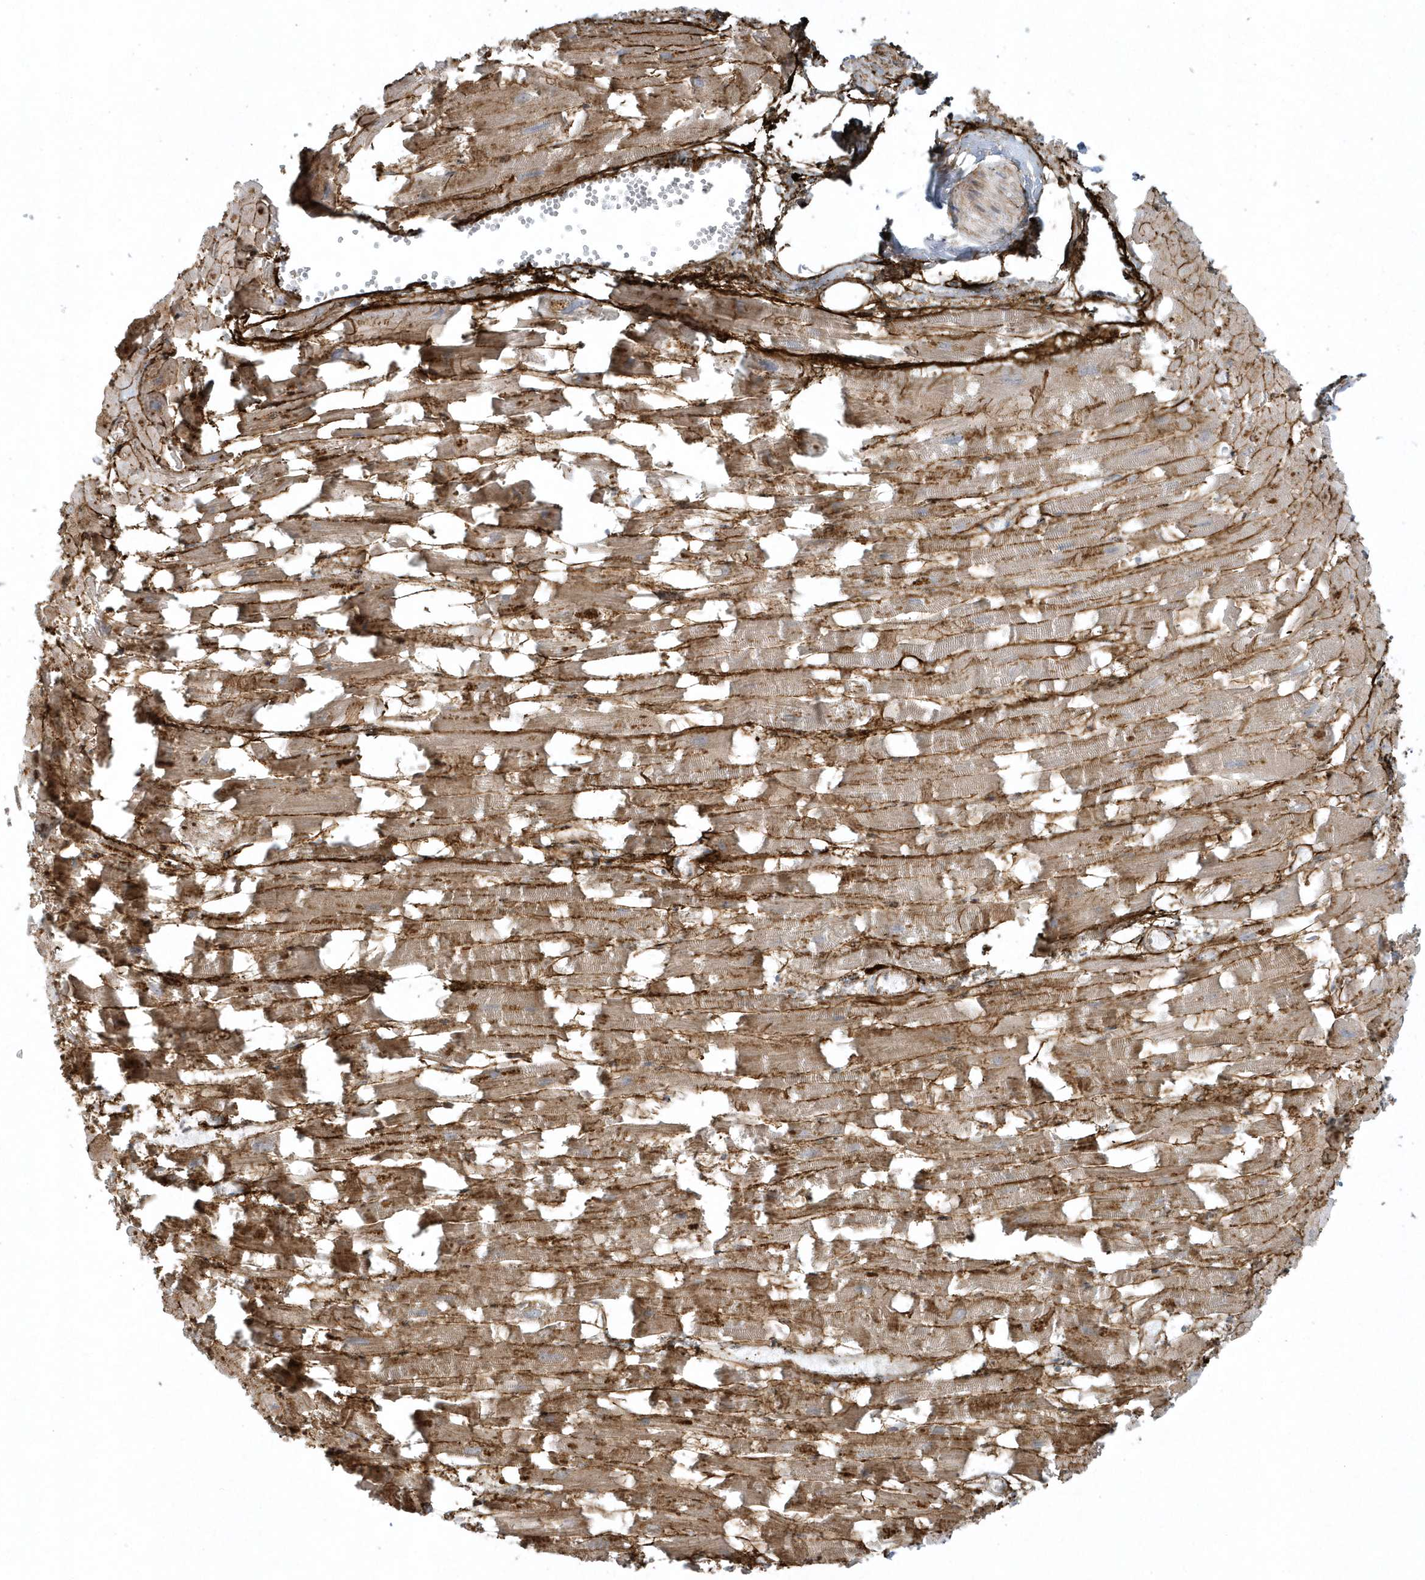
{"staining": {"intensity": "moderate", "quantity": ">75%", "location": "cytoplasmic/membranous"}, "tissue": "heart muscle", "cell_type": "Cardiomyocytes", "image_type": "normal", "snomed": [{"axis": "morphology", "description": "Normal tissue, NOS"}, {"axis": "topography", "description": "Heart"}], "caption": "High-magnification brightfield microscopy of benign heart muscle stained with DAB (3,3'-diaminobenzidine) (brown) and counterstained with hematoxylin (blue). cardiomyocytes exhibit moderate cytoplasmic/membranous positivity is present in about>75% of cells.", "gene": "MASP2", "patient": {"sex": "female", "age": 64}}